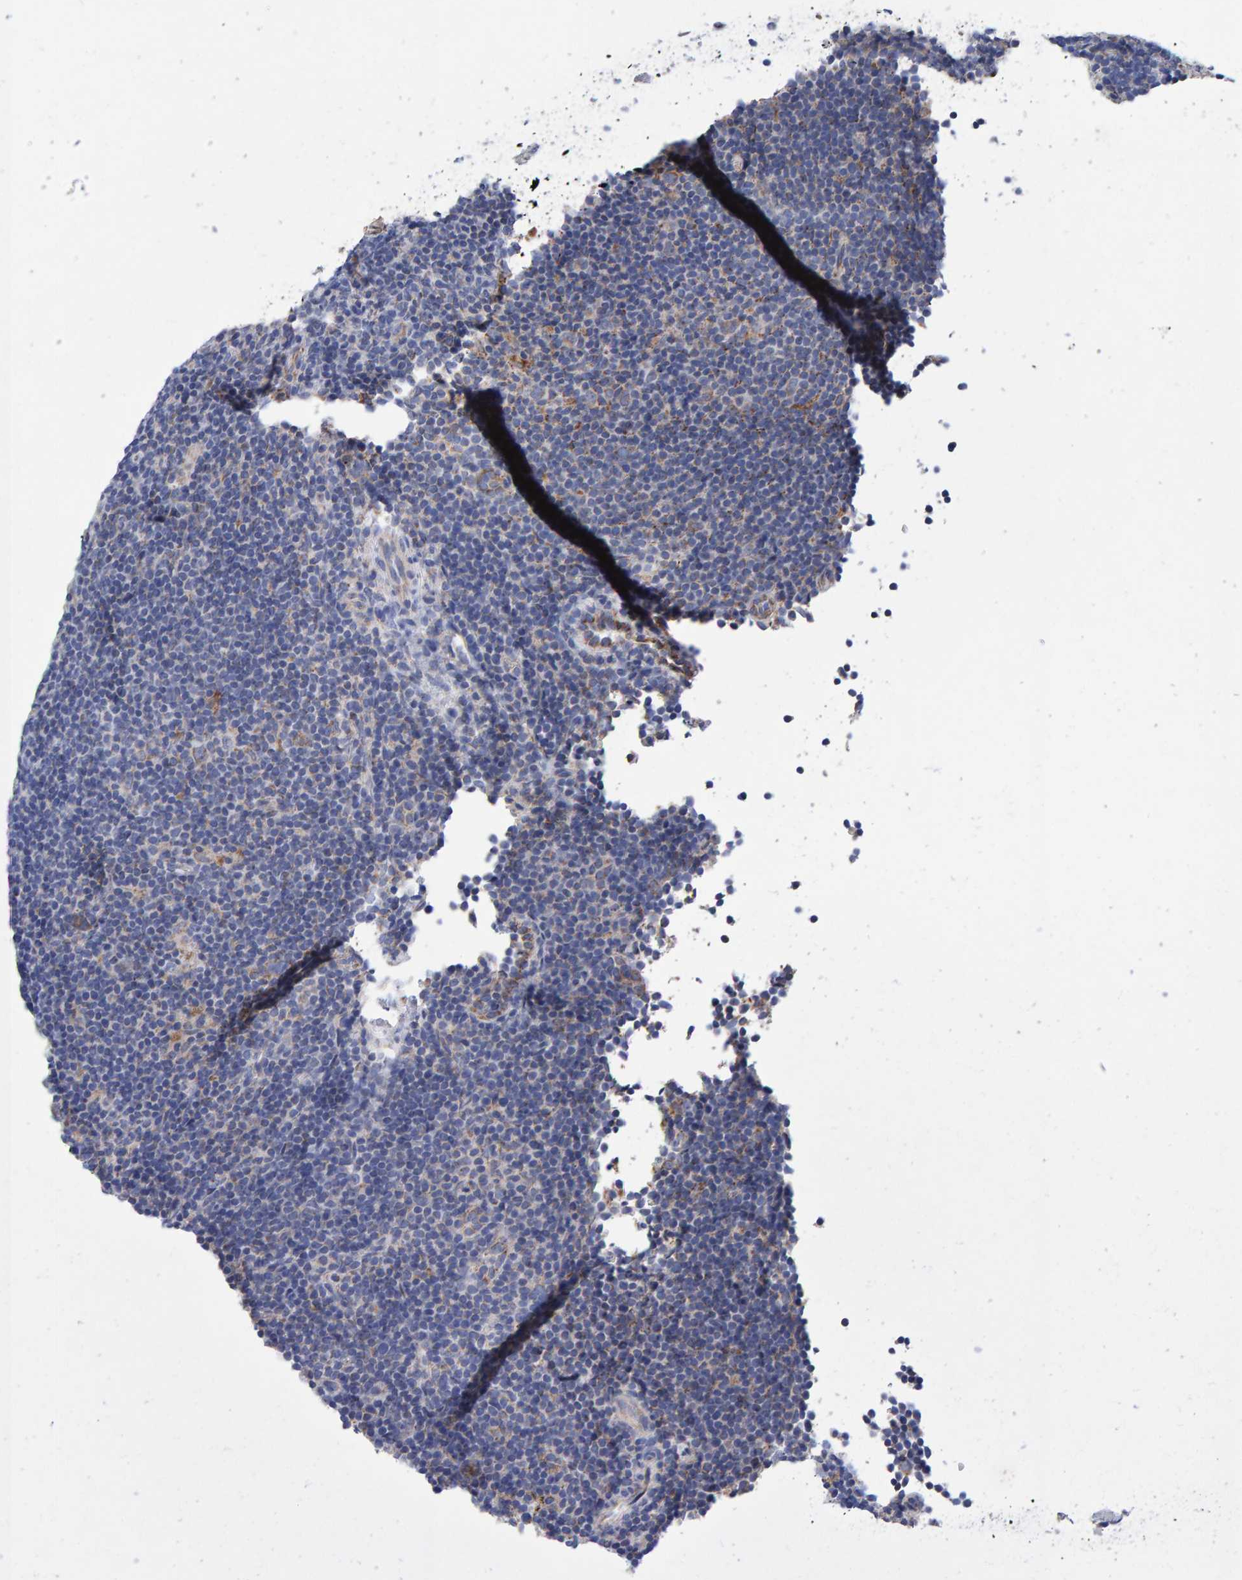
{"staining": {"intensity": "negative", "quantity": "none", "location": "none"}, "tissue": "lymphoma", "cell_type": "Tumor cells", "image_type": "cancer", "snomed": [{"axis": "morphology", "description": "Hodgkin's disease, NOS"}, {"axis": "topography", "description": "Lymph node"}], "caption": "Hodgkin's disease stained for a protein using IHC shows no staining tumor cells.", "gene": "EFR3A", "patient": {"sex": "female", "age": 57}}